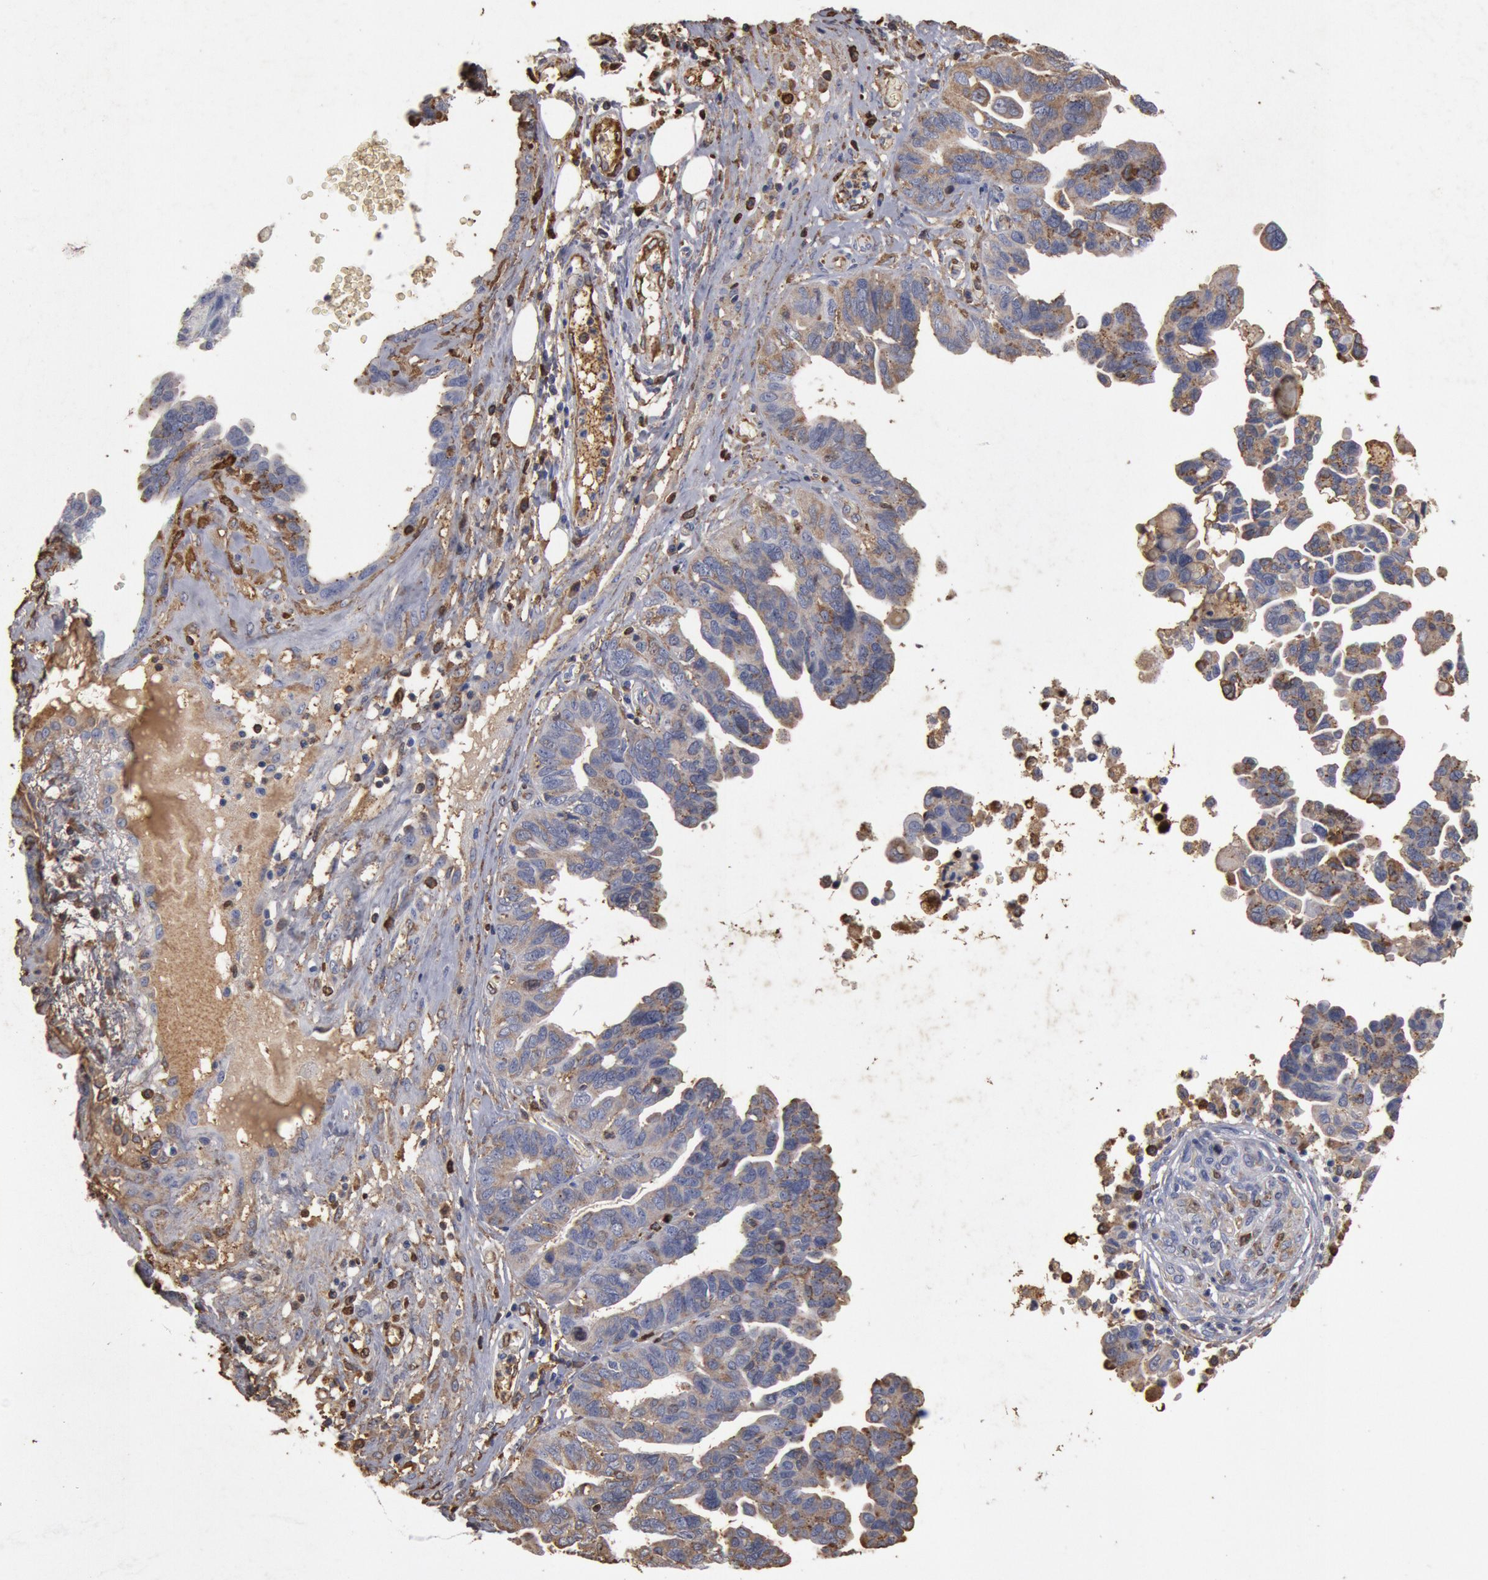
{"staining": {"intensity": "moderate", "quantity": ">75%", "location": "cytoplasmic/membranous"}, "tissue": "ovarian cancer", "cell_type": "Tumor cells", "image_type": "cancer", "snomed": [{"axis": "morphology", "description": "Cystadenocarcinoma, serous, NOS"}, {"axis": "topography", "description": "Ovary"}], "caption": "This photomicrograph shows immunohistochemistry (IHC) staining of human ovarian cancer, with medium moderate cytoplasmic/membranous expression in approximately >75% of tumor cells.", "gene": "FOXA2", "patient": {"sex": "female", "age": 64}}